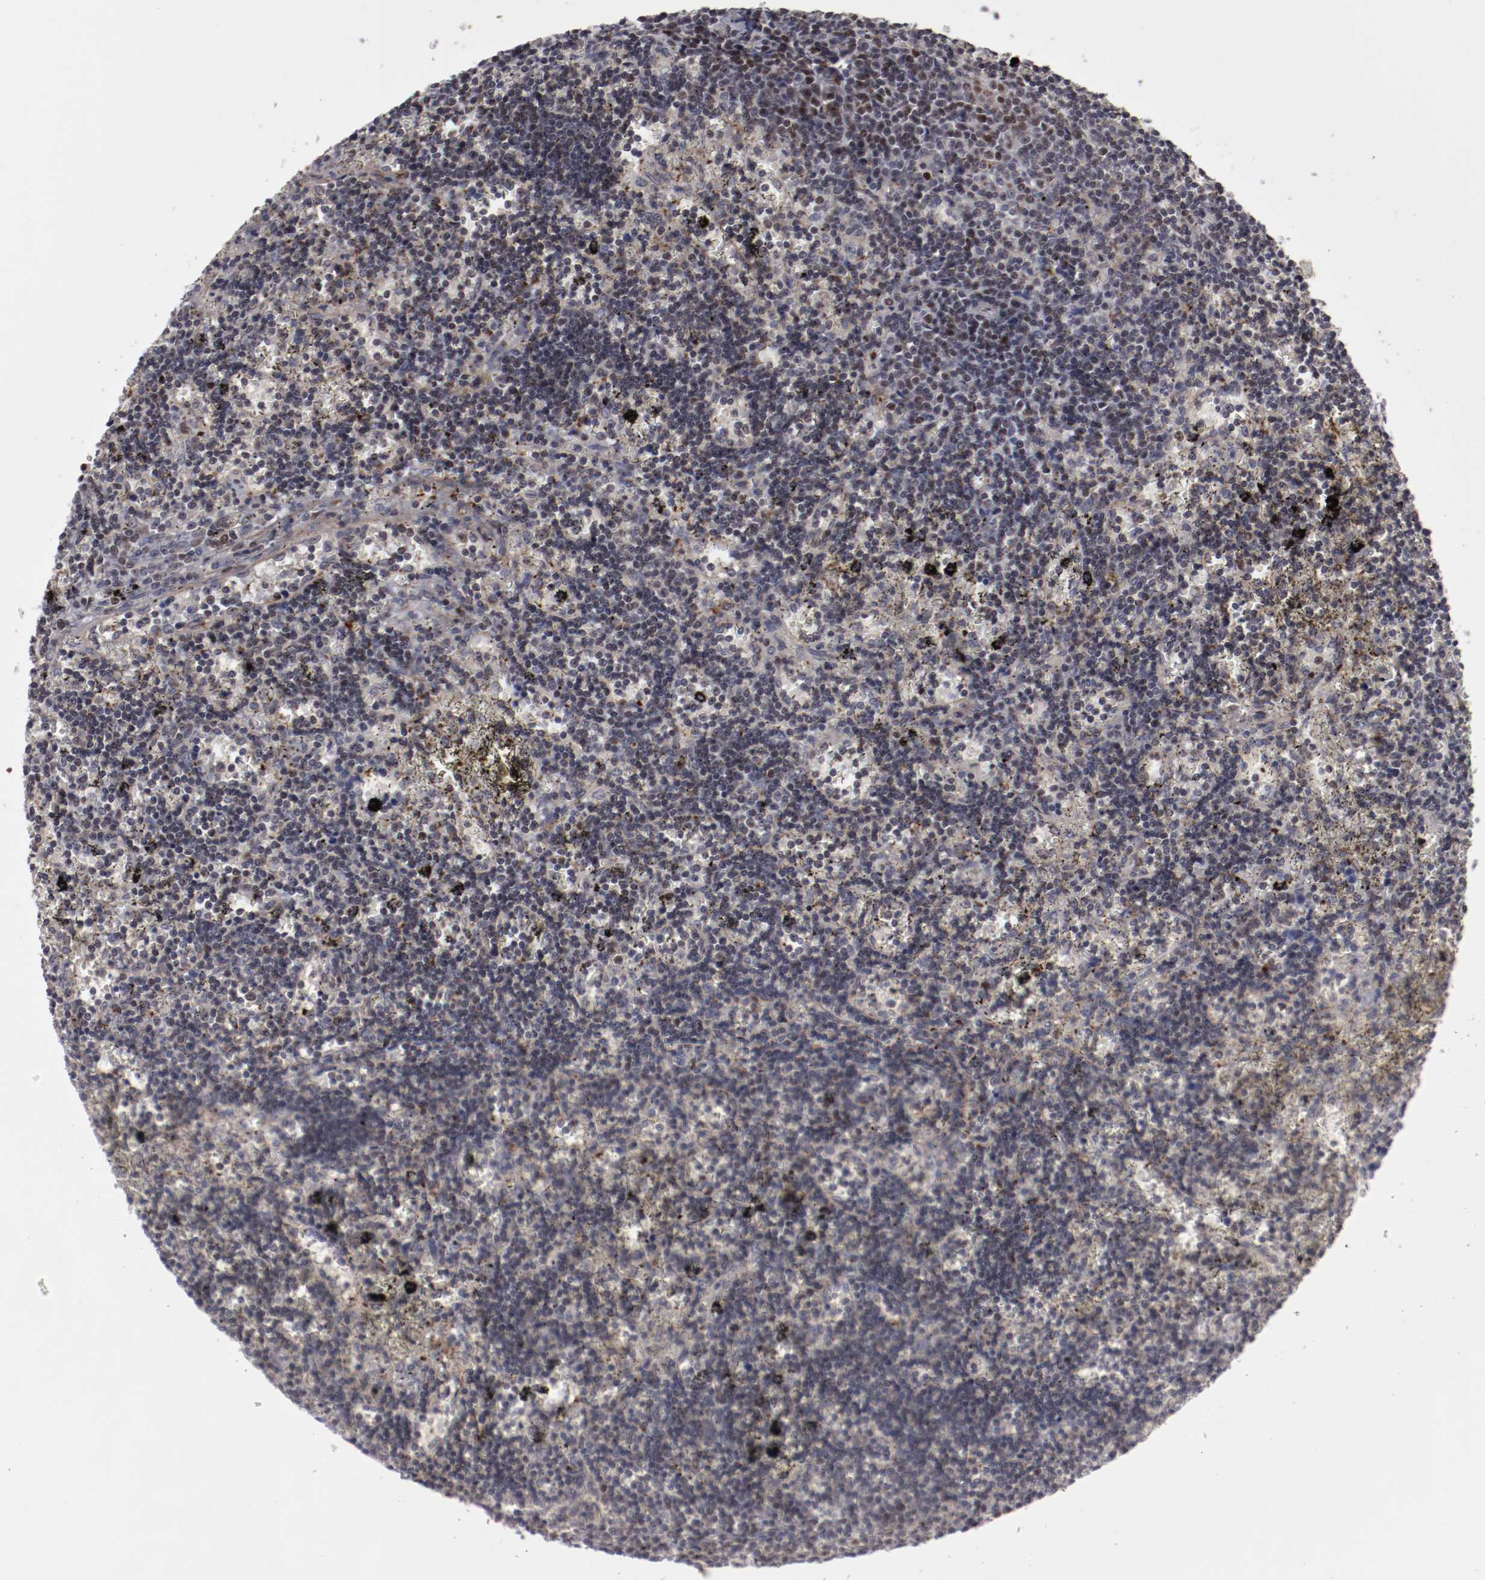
{"staining": {"intensity": "moderate", "quantity": "<25%", "location": "cytoplasmic/membranous,nuclear"}, "tissue": "lymphoma", "cell_type": "Tumor cells", "image_type": "cancer", "snomed": [{"axis": "morphology", "description": "Malignant lymphoma, non-Hodgkin's type, Low grade"}, {"axis": "topography", "description": "Spleen"}], "caption": "Immunohistochemical staining of human lymphoma shows low levels of moderate cytoplasmic/membranous and nuclear protein staining in about <25% of tumor cells.", "gene": "LEF1", "patient": {"sex": "male", "age": 60}}